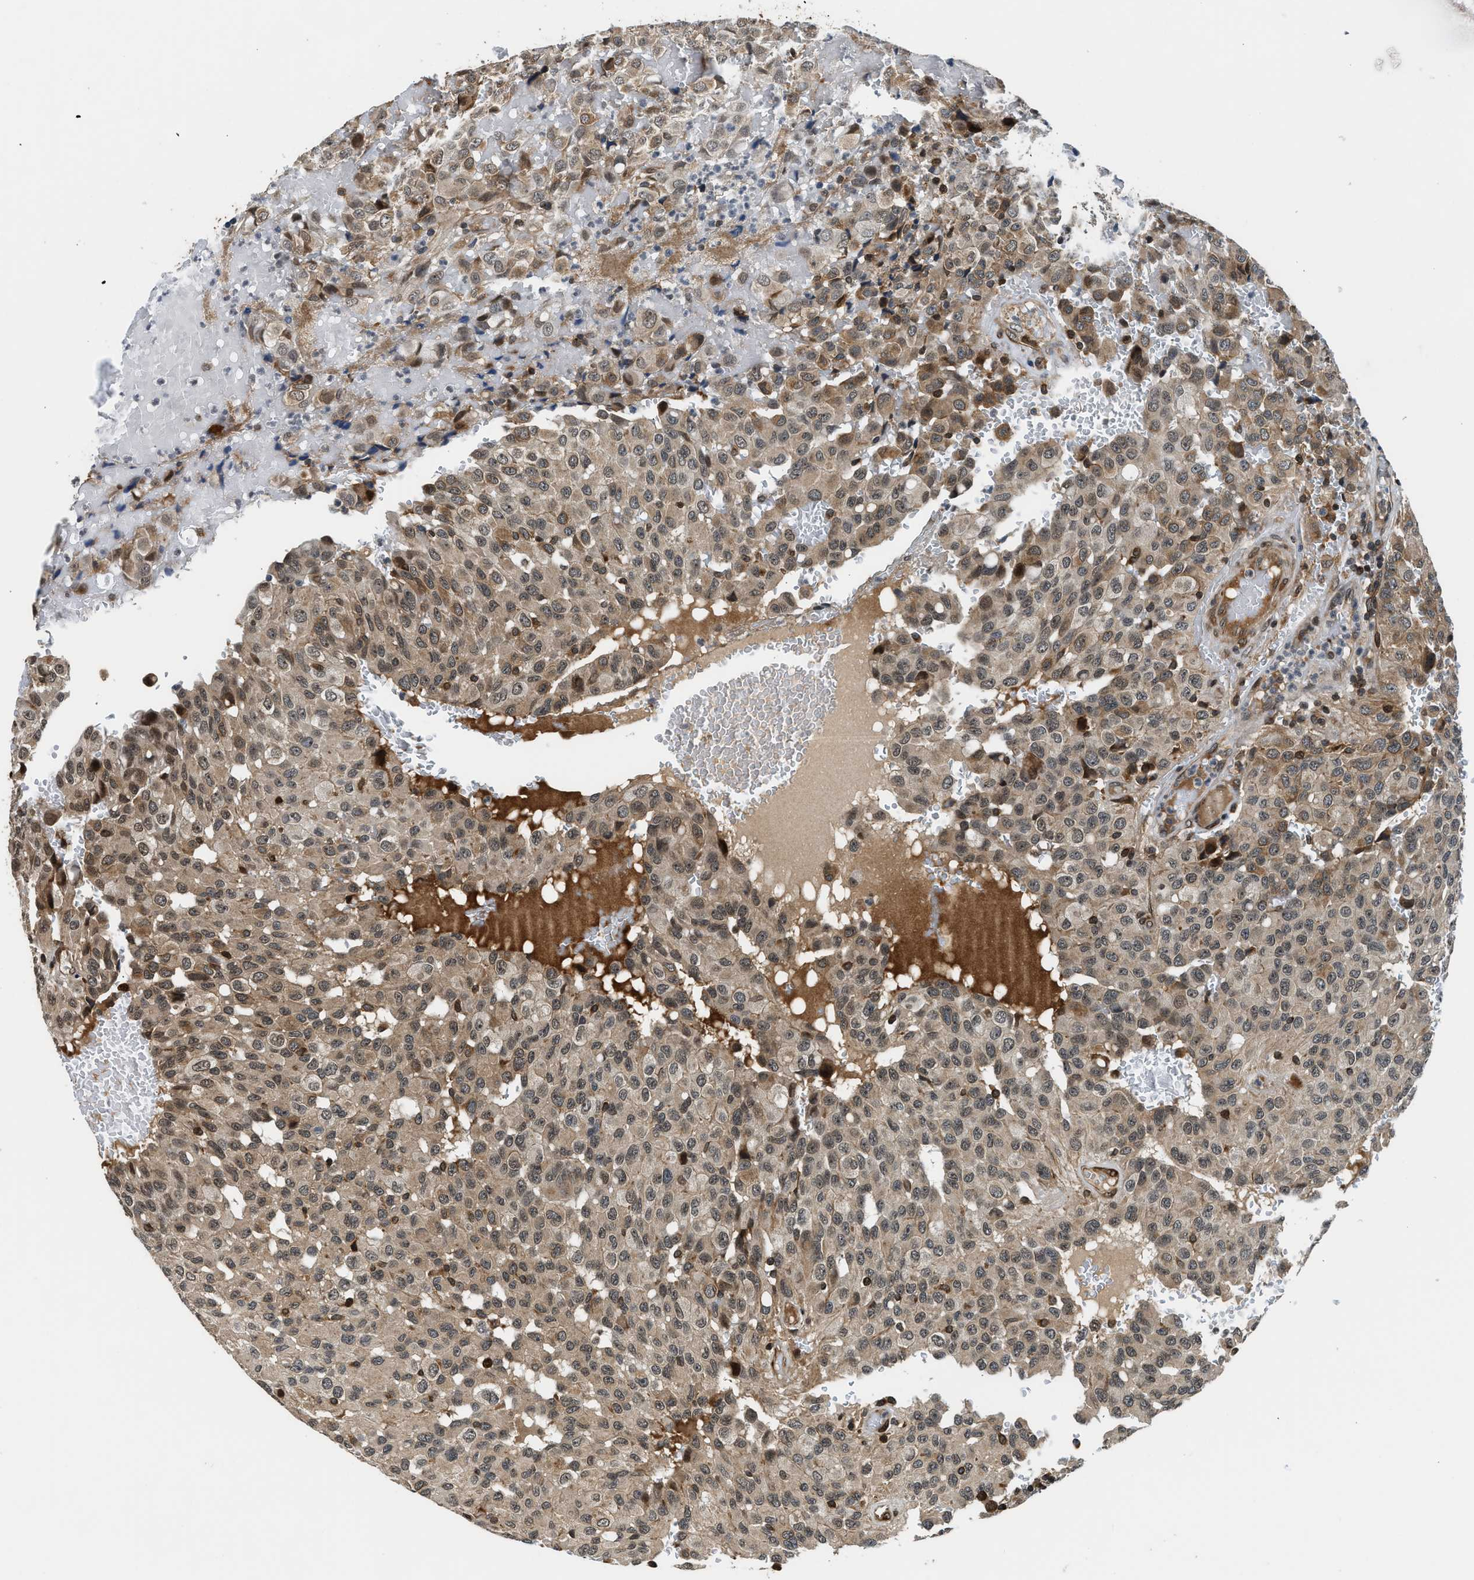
{"staining": {"intensity": "moderate", "quantity": ">75%", "location": "cytoplasmic/membranous,nuclear"}, "tissue": "glioma", "cell_type": "Tumor cells", "image_type": "cancer", "snomed": [{"axis": "morphology", "description": "Glioma, malignant, High grade"}, {"axis": "topography", "description": "Brain"}], "caption": "This micrograph shows IHC staining of high-grade glioma (malignant), with medium moderate cytoplasmic/membranous and nuclear positivity in approximately >75% of tumor cells.", "gene": "RETREG3", "patient": {"sex": "male", "age": 32}}